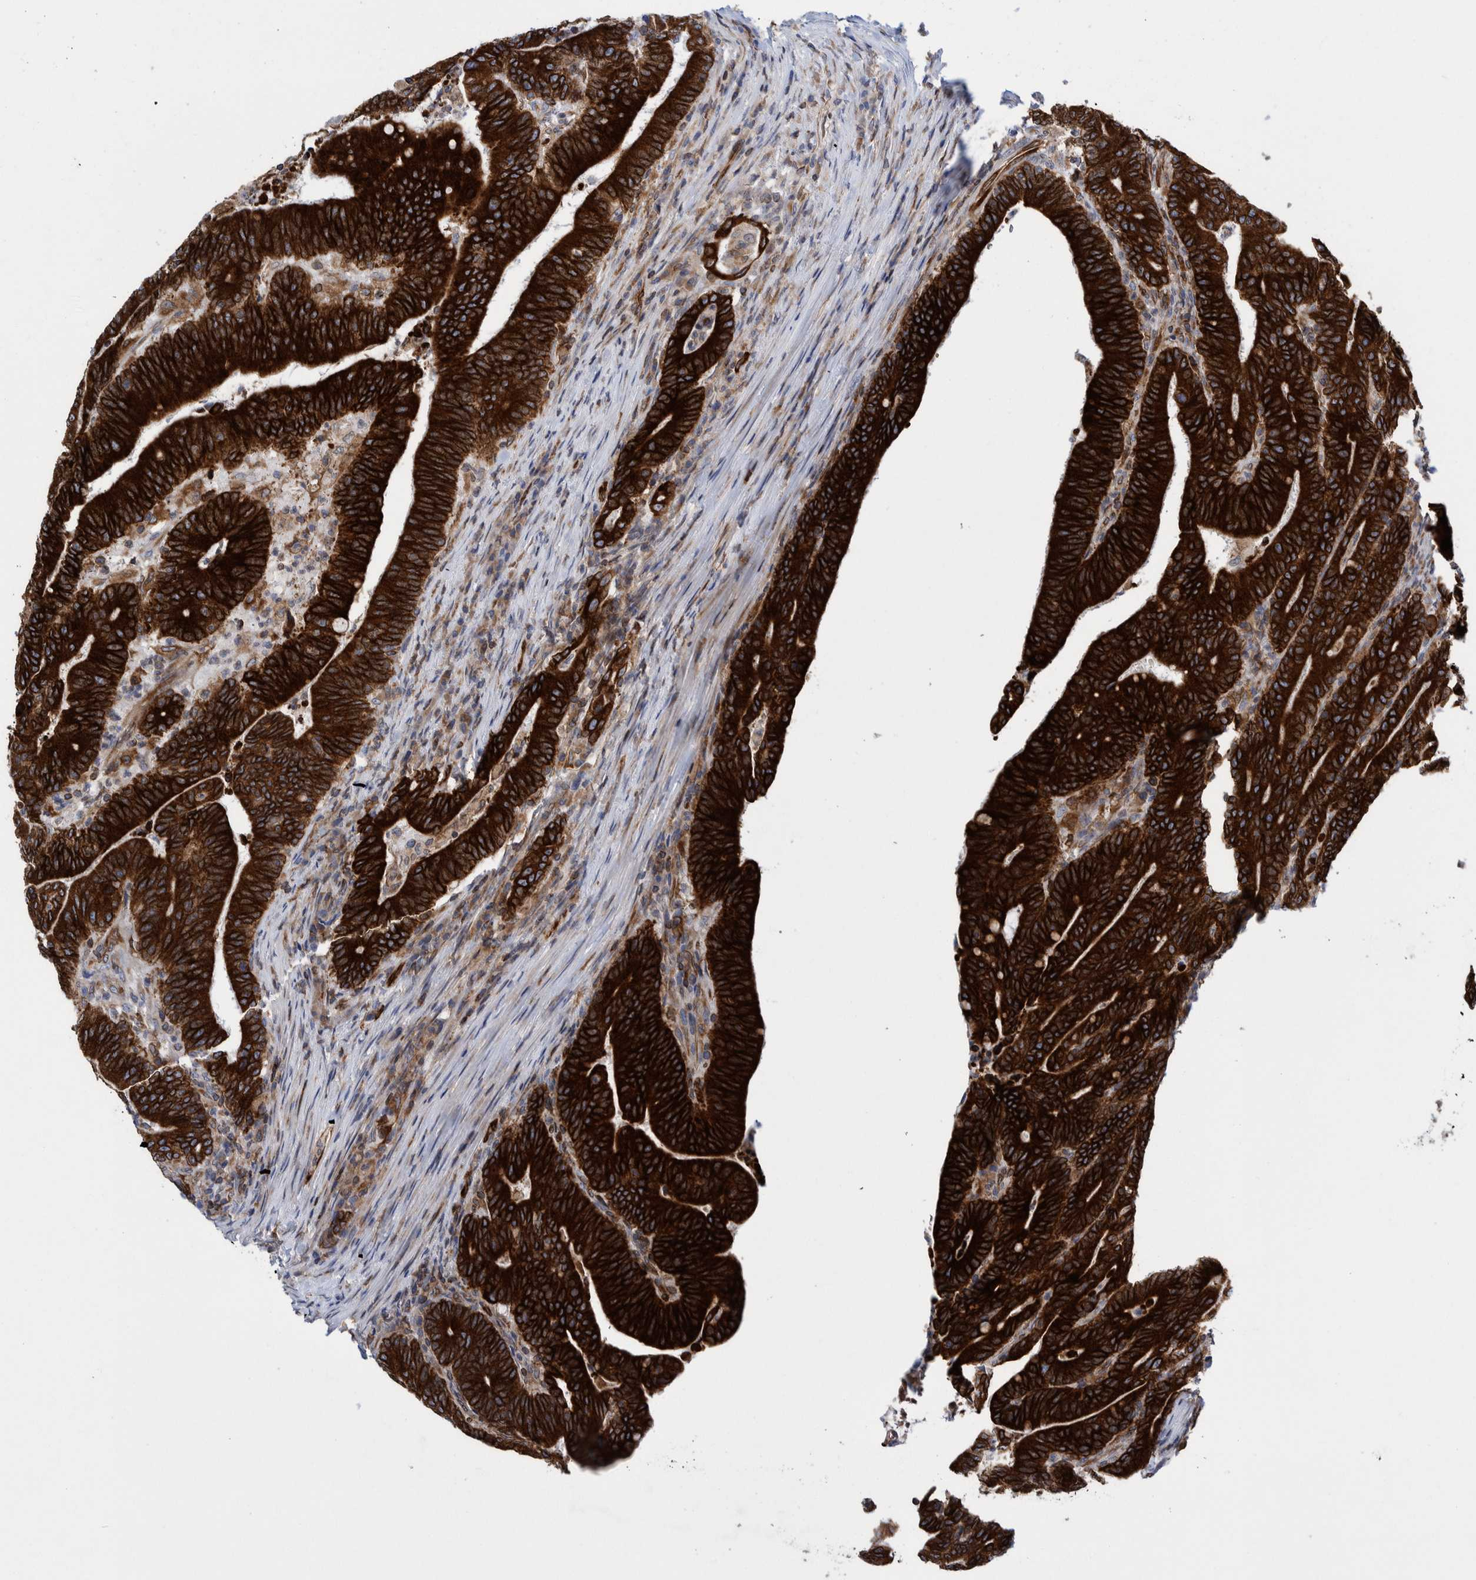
{"staining": {"intensity": "strong", "quantity": ">75%", "location": "cytoplasmic/membranous"}, "tissue": "colorectal cancer", "cell_type": "Tumor cells", "image_type": "cancer", "snomed": [{"axis": "morphology", "description": "Adenocarcinoma, NOS"}, {"axis": "topography", "description": "Colon"}], "caption": "The image displays a brown stain indicating the presence of a protein in the cytoplasmic/membranous of tumor cells in colorectal cancer.", "gene": "THEM6", "patient": {"sex": "female", "age": 66}}